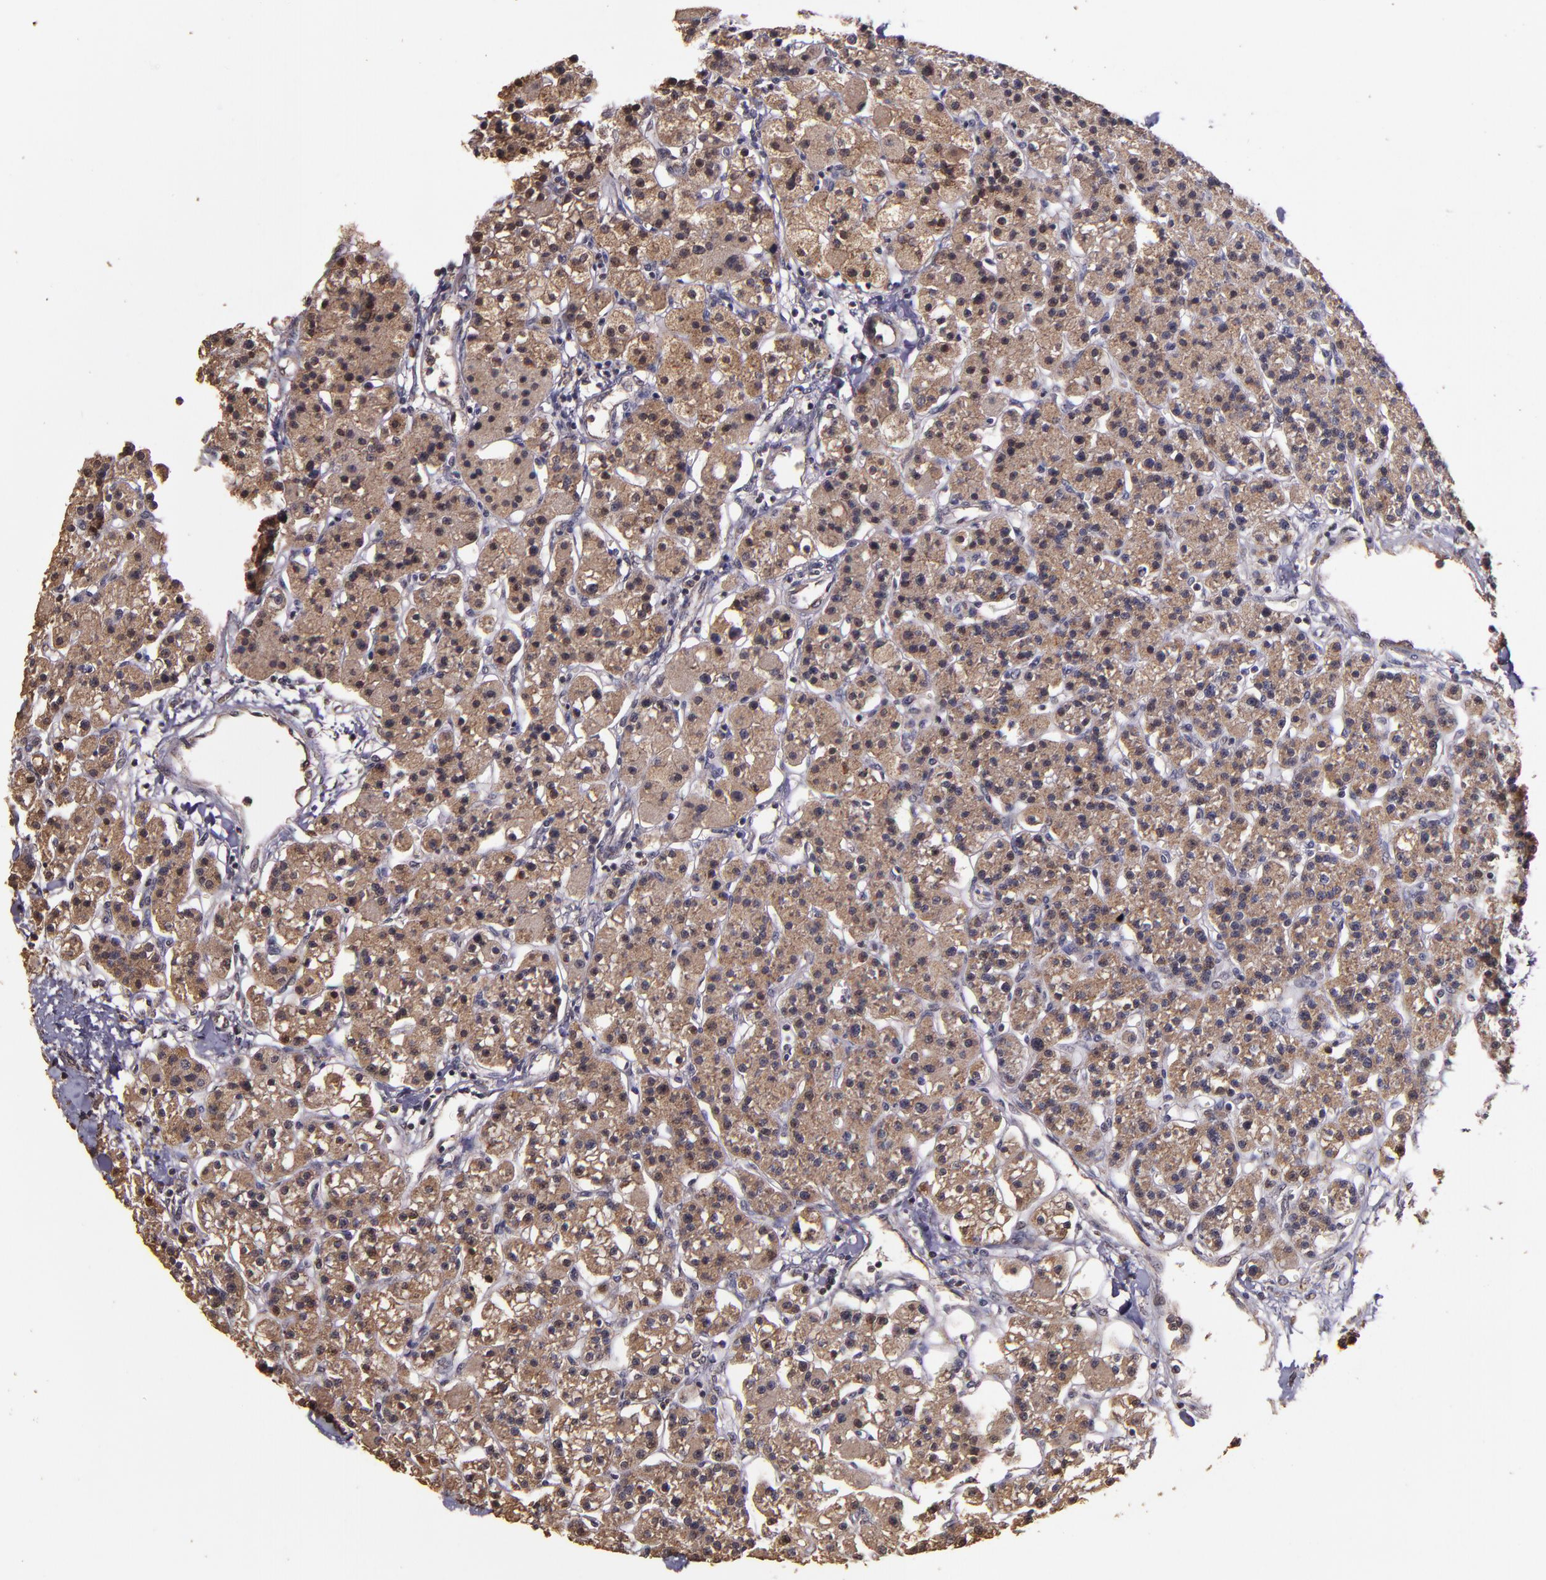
{"staining": {"intensity": "moderate", "quantity": ">75%", "location": "cytoplasmic/membranous,nuclear"}, "tissue": "parathyroid gland", "cell_type": "Glandular cells", "image_type": "normal", "snomed": [{"axis": "morphology", "description": "Normal tissue, NOS"}, {"axis": "topography", "description": "Parathyroid gland"}], "caption": "Immunohistochemical staining of normal parathyroid gland reveals medium levels of moderate cytoplasmic/membranous,nuclear staining in about >75% of glandular cells.", "gene": "HECTD1", "patient": {"sex": "female", "age": 58}}